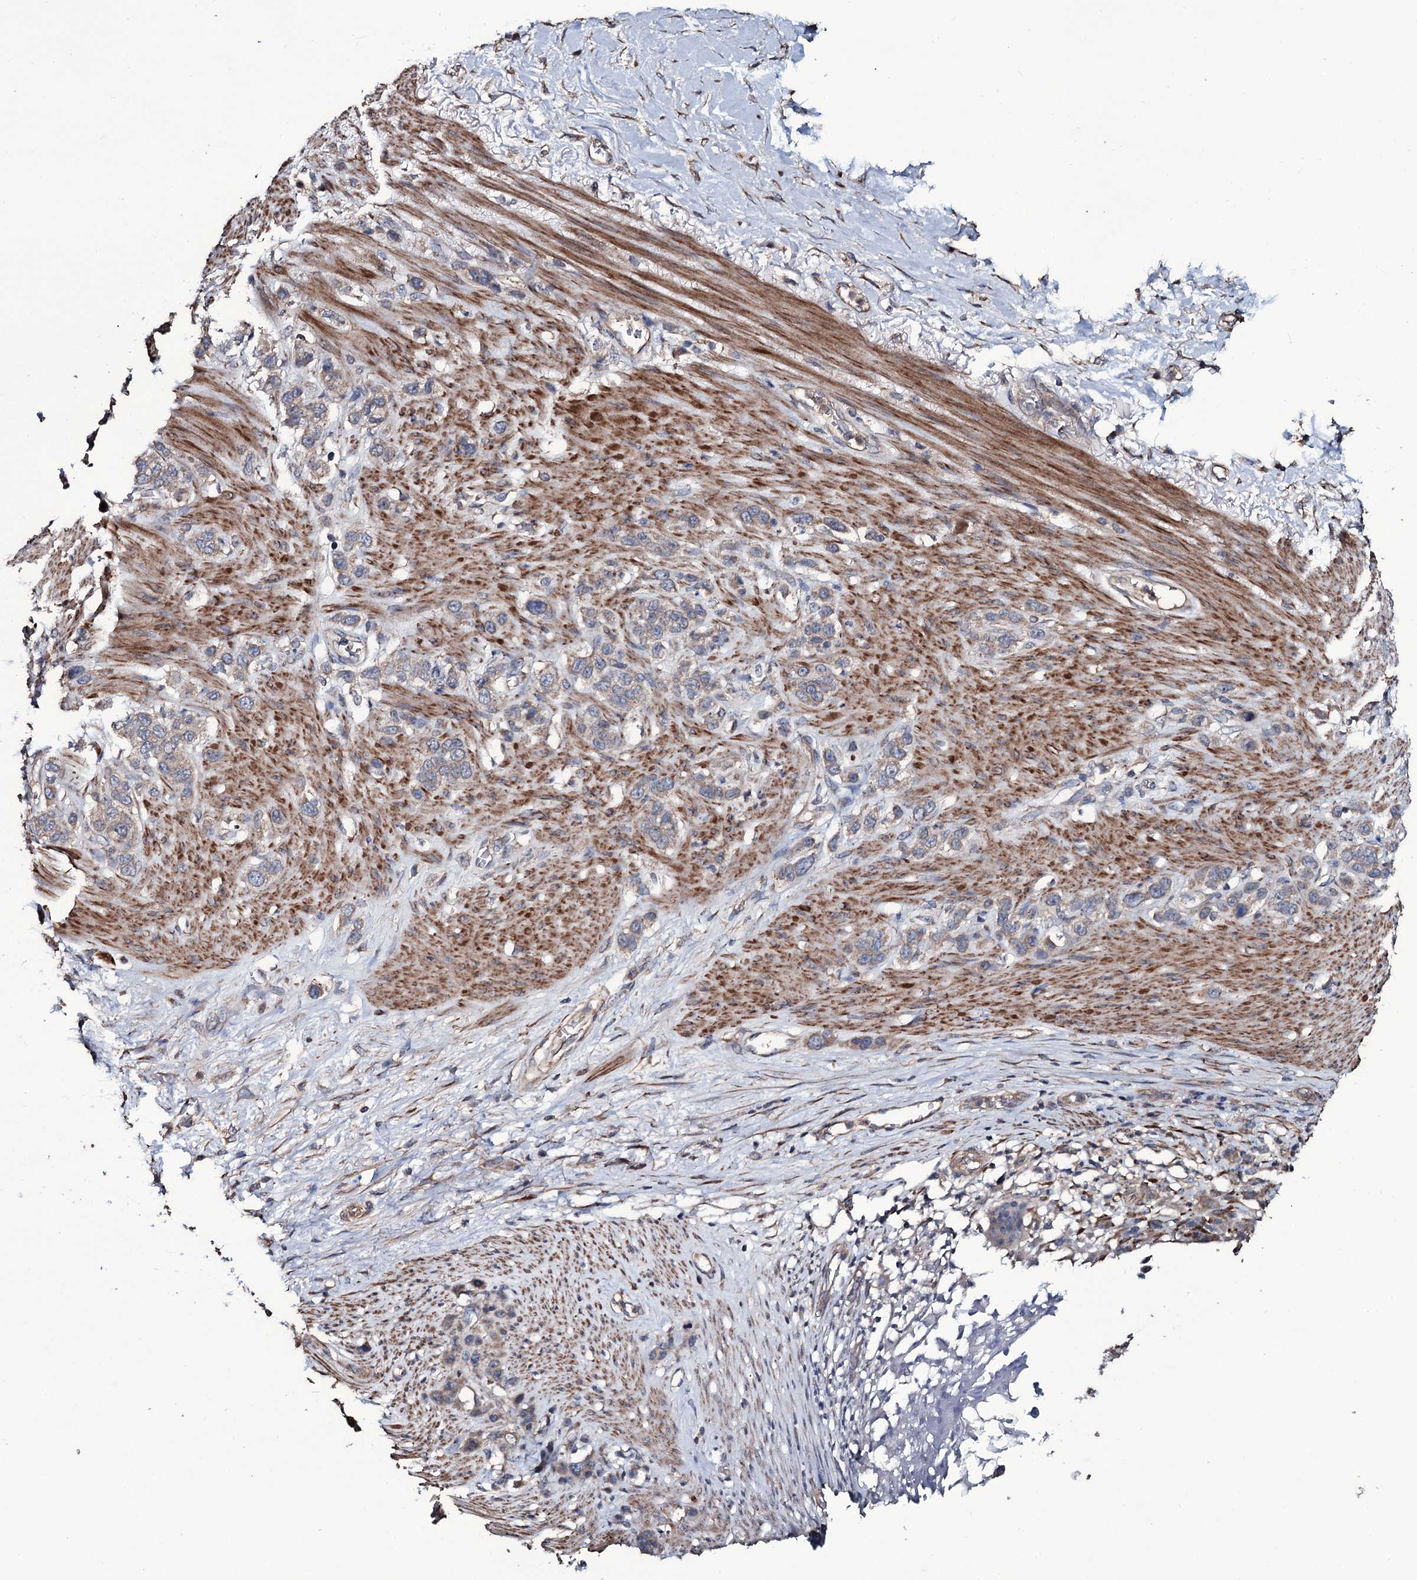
{"staining": {"intensity": "negative", "quantity": "none", "location": "none"}, "tissue": "stomach cancer", "cell_type": "Tumor cells", "image_type": "cancer", "snomed": [{"axis": "morphology", "description": "Adenocarcinoma, NOS"}, {"axis": "morphology", "description": "Adenocarcinoma, High grade"}, {"axis": "topography", "description": "Stomach, upper"}, {"axis": "topography", "description": "Stomach, lower"}], "caption": "Tumor cells are negative for brown protein staining in stomach adenocarcinoma.", "gene": "WIPF3", "patient": {"sex": "female", "age": 65}}